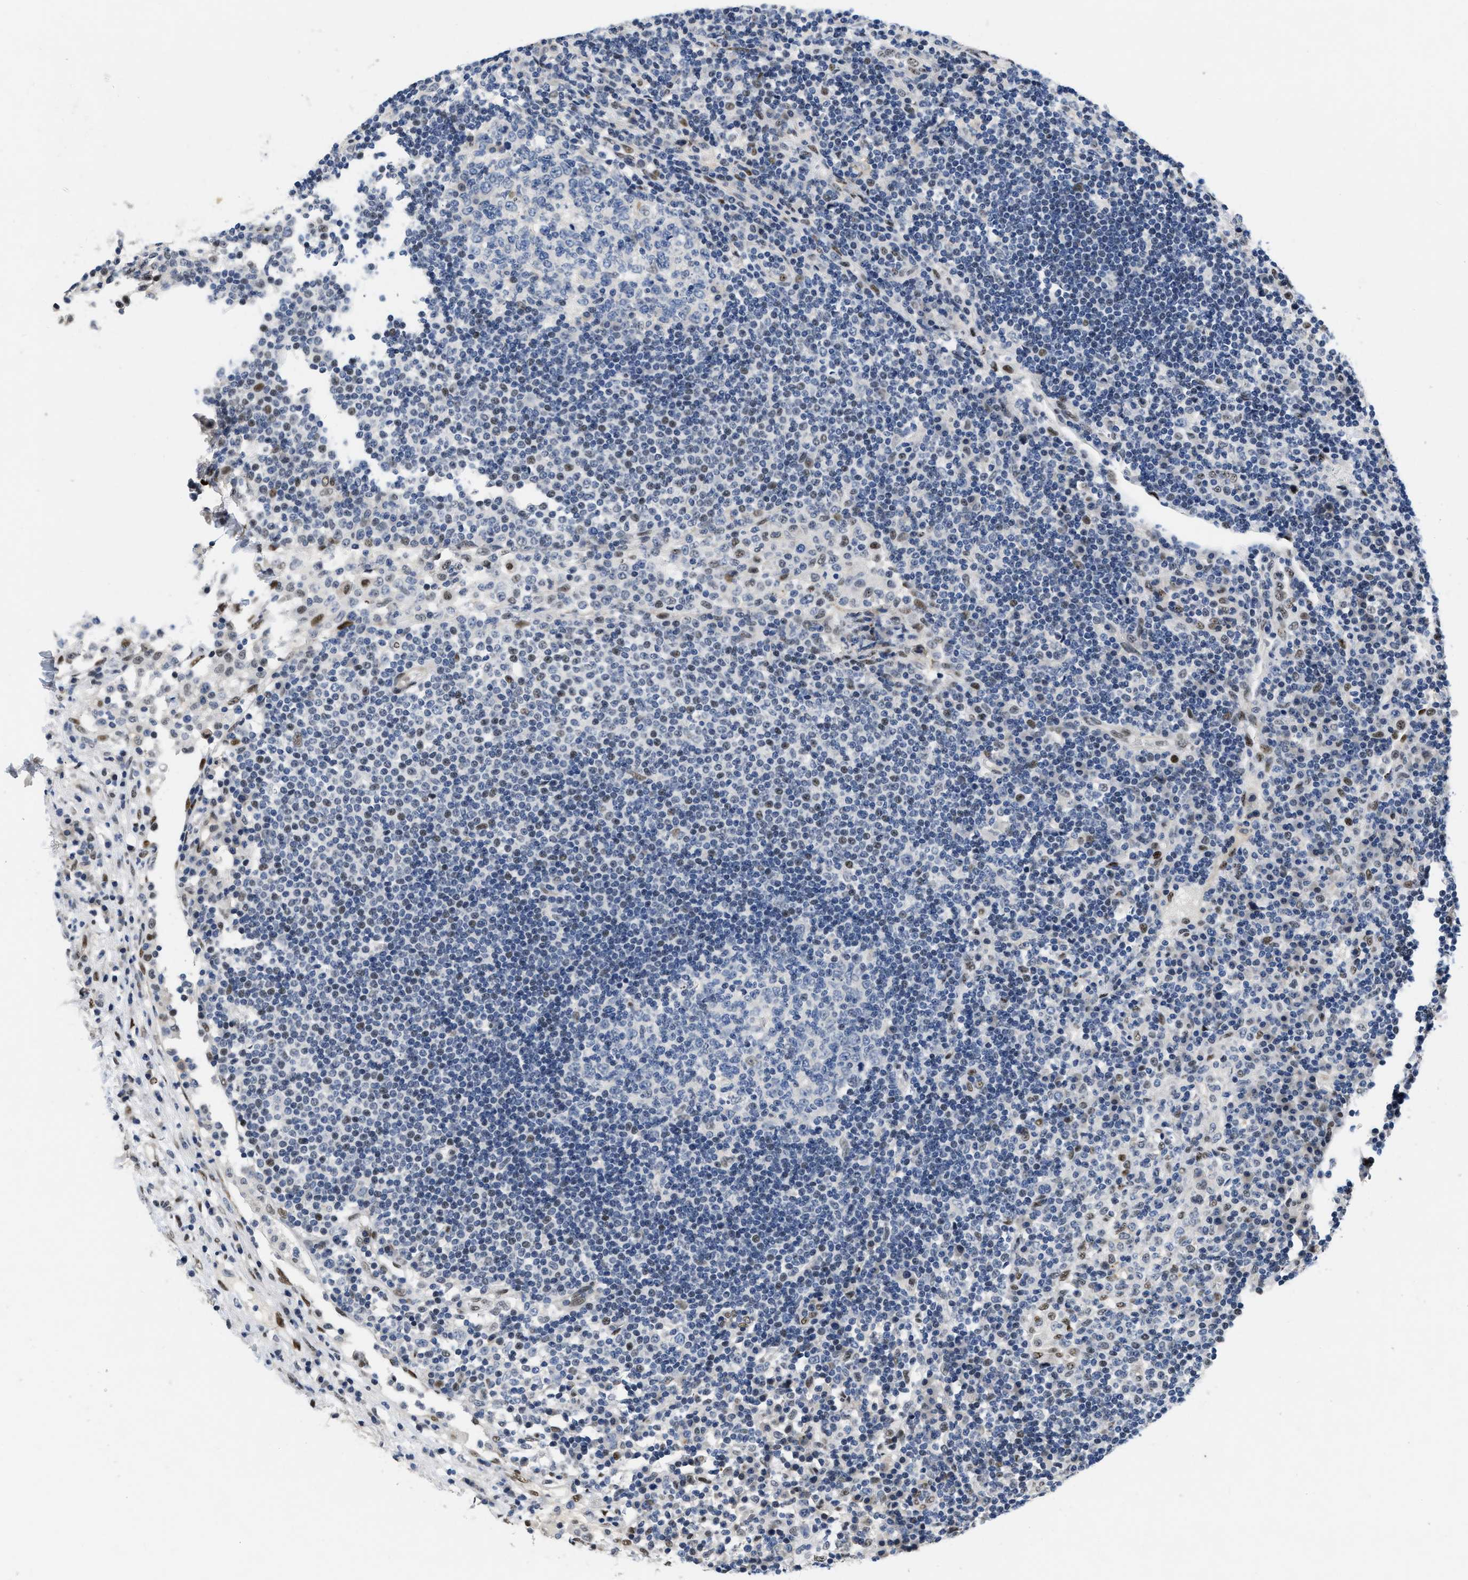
{"staining": {"intensity": "negative", "quantity": "none", "location": "none"}, "tissue": "lymph node", "cell_type": "Germinal center cells", "image_type": "normal", "snomed": [{"axis": "morphology", "description": "Normal tissue, NOS"}, {"axis": "topography", "description": "Lymph node"}], "caption": "DAB (3,3'-diaminobenzidine) immunohistochemical staining of benign human lymph node demonstrates no significant staining in germinal center cells. Nuclei are stained in blue.", "gene": "VIP", "patient": {"sex": "female", "age": 53}}